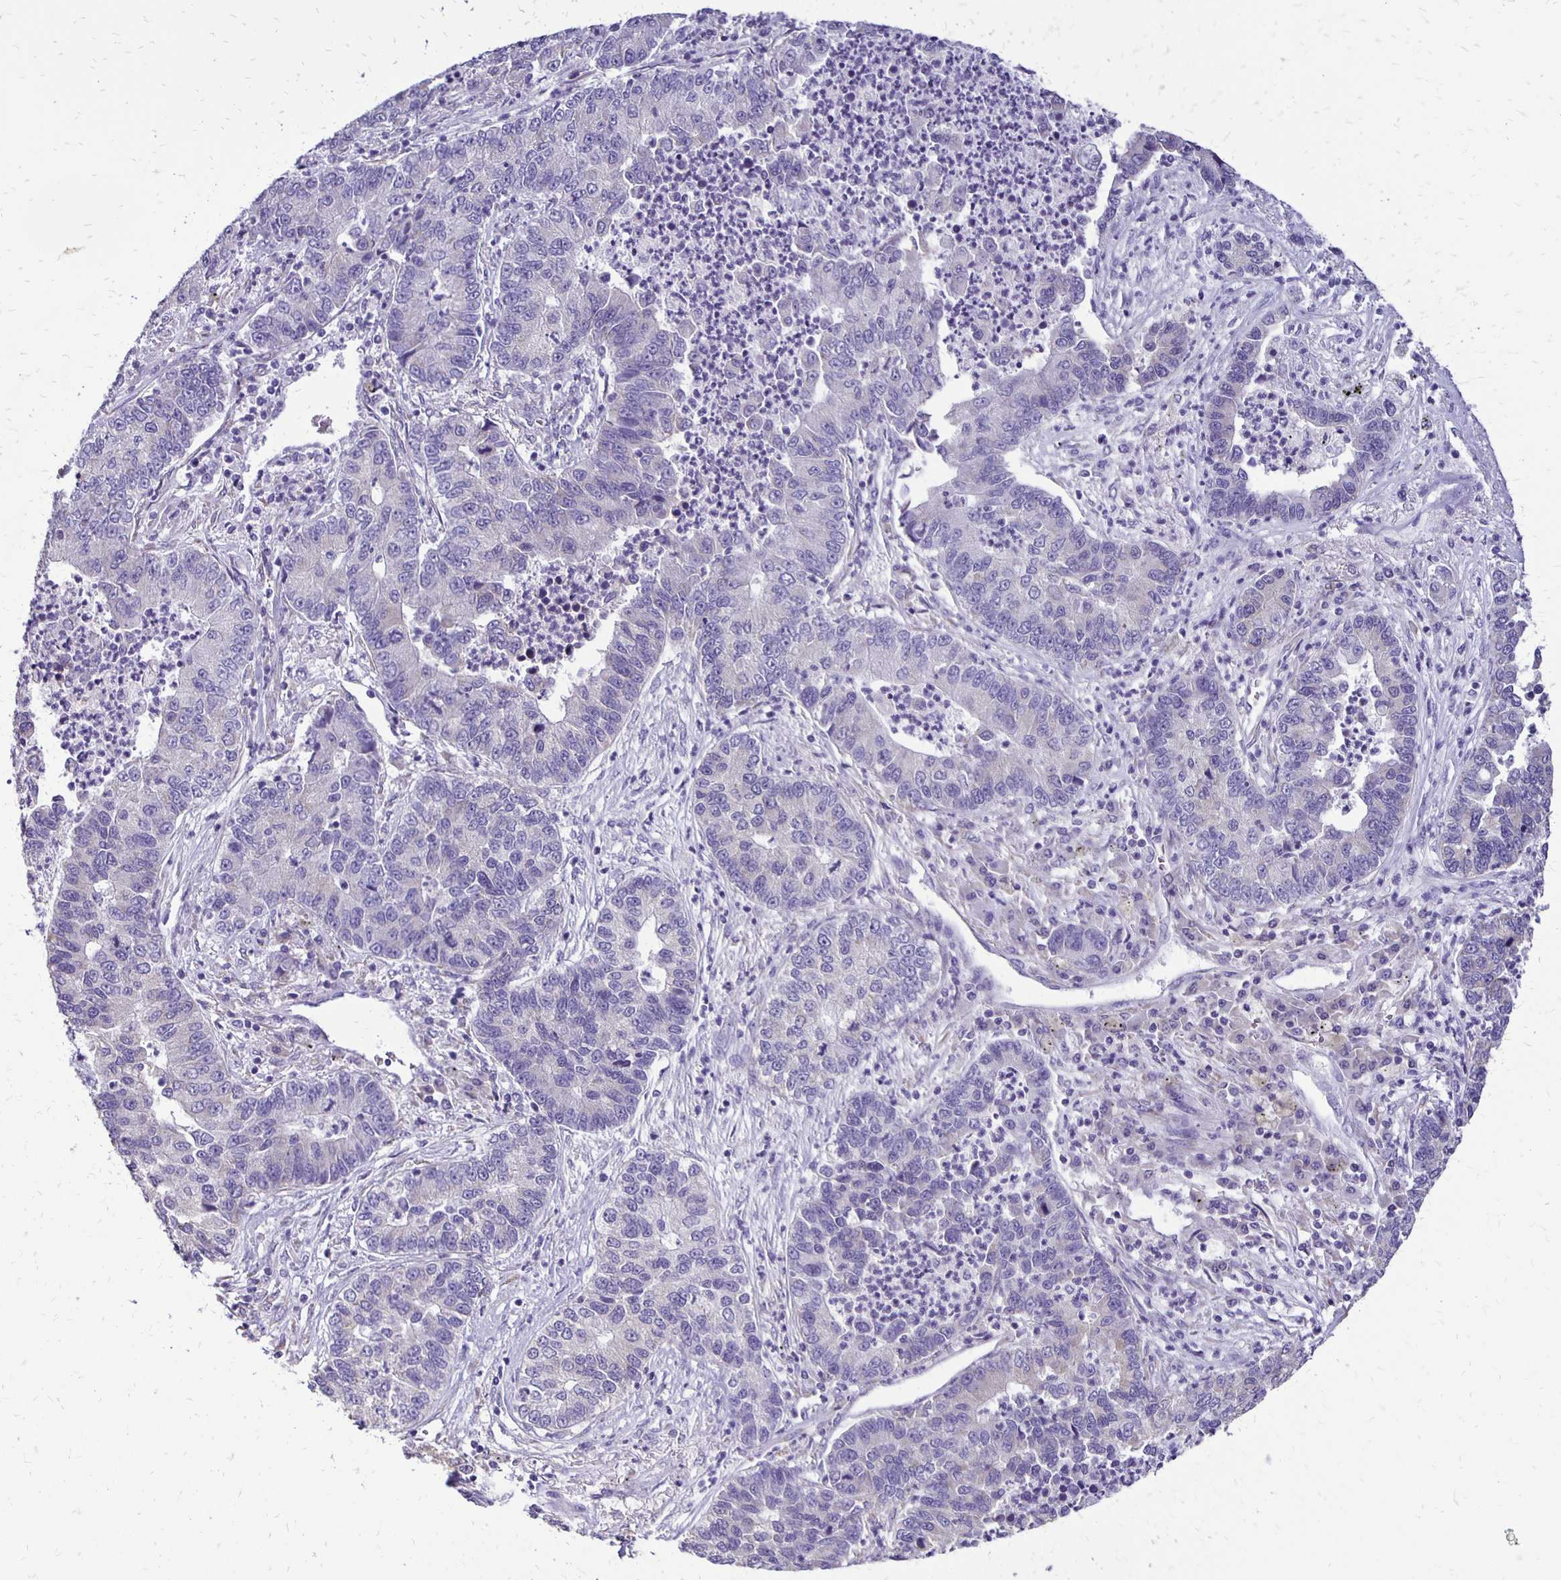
{"staining": {"intensity": "negative", "quantity": "none", "location": "none"}, "tissue": "lung cancer", "cell_type": "Tumor cells", "image_type": "cancer", "snomed": [{"axis": "morphology", "description": "Adenocarcinoma, NOS"}, {"axis": "topography", "description": "Lung"}], "caption": "Lung adenocarcinoma was stained to show a protein in brown. There is no significant positivity in tumor cells.", "gene": "ANKRD45", "patient": {"sex": "female", "age": 57}}